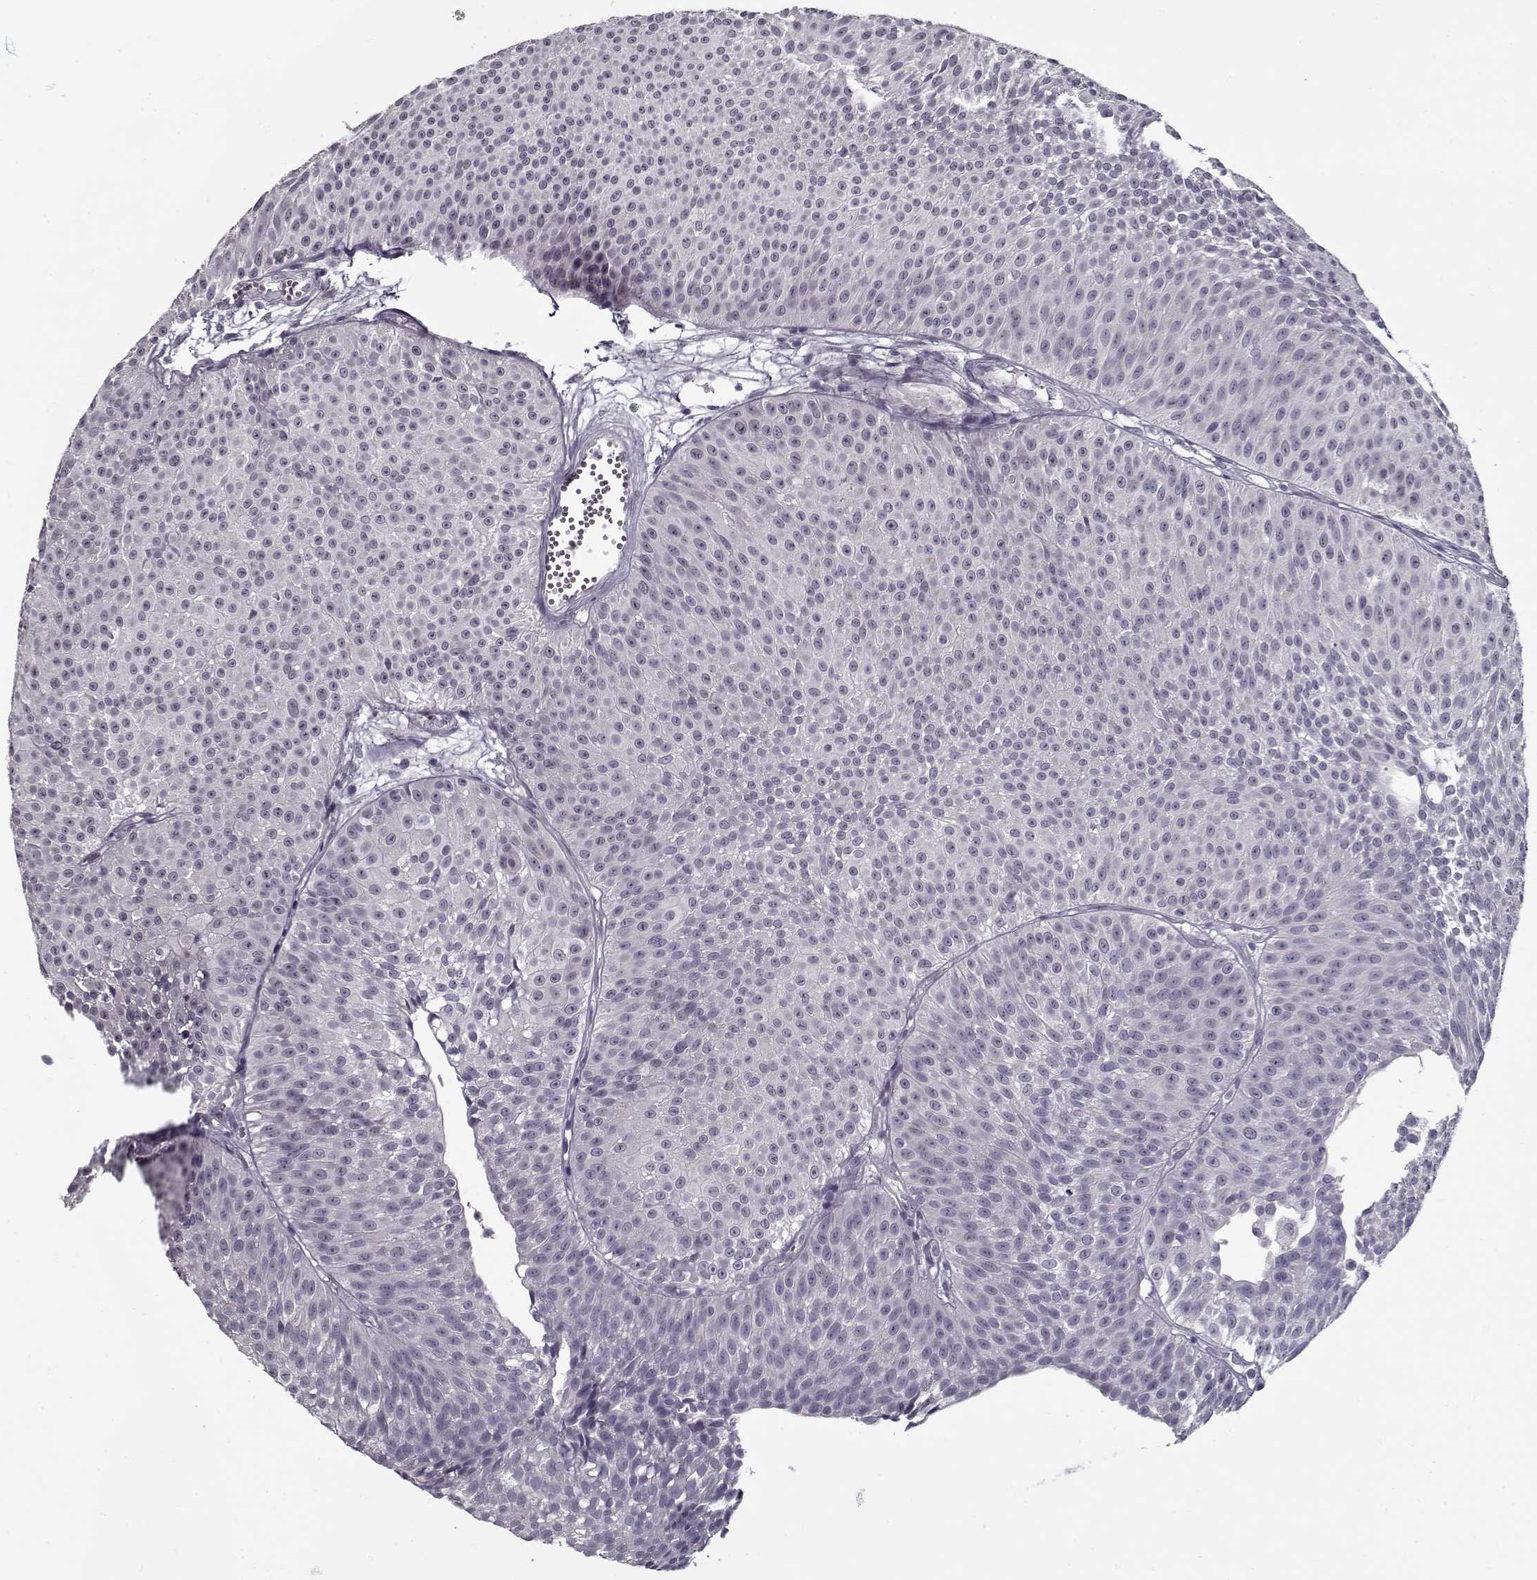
{"staining": {"intensity": "negative", "quantity": "none", "location": "none"}, "tissue": "urothelial cancer", "cell_type": "Tumor cells", "image_type": "cancer", "snomed": [{"axis": "morphology", "description": "Urothelial carcinoma, Low grade"}, {"axis": "topography", "description": "Urinary bladder"}], "caption": "High power microscopy photomicrograph of an IHC image of urothelial cancer, revealing no significant staining in tumor cells.", "gene": "SEC16B", "patient": {"sex": "male", "age": 63}}